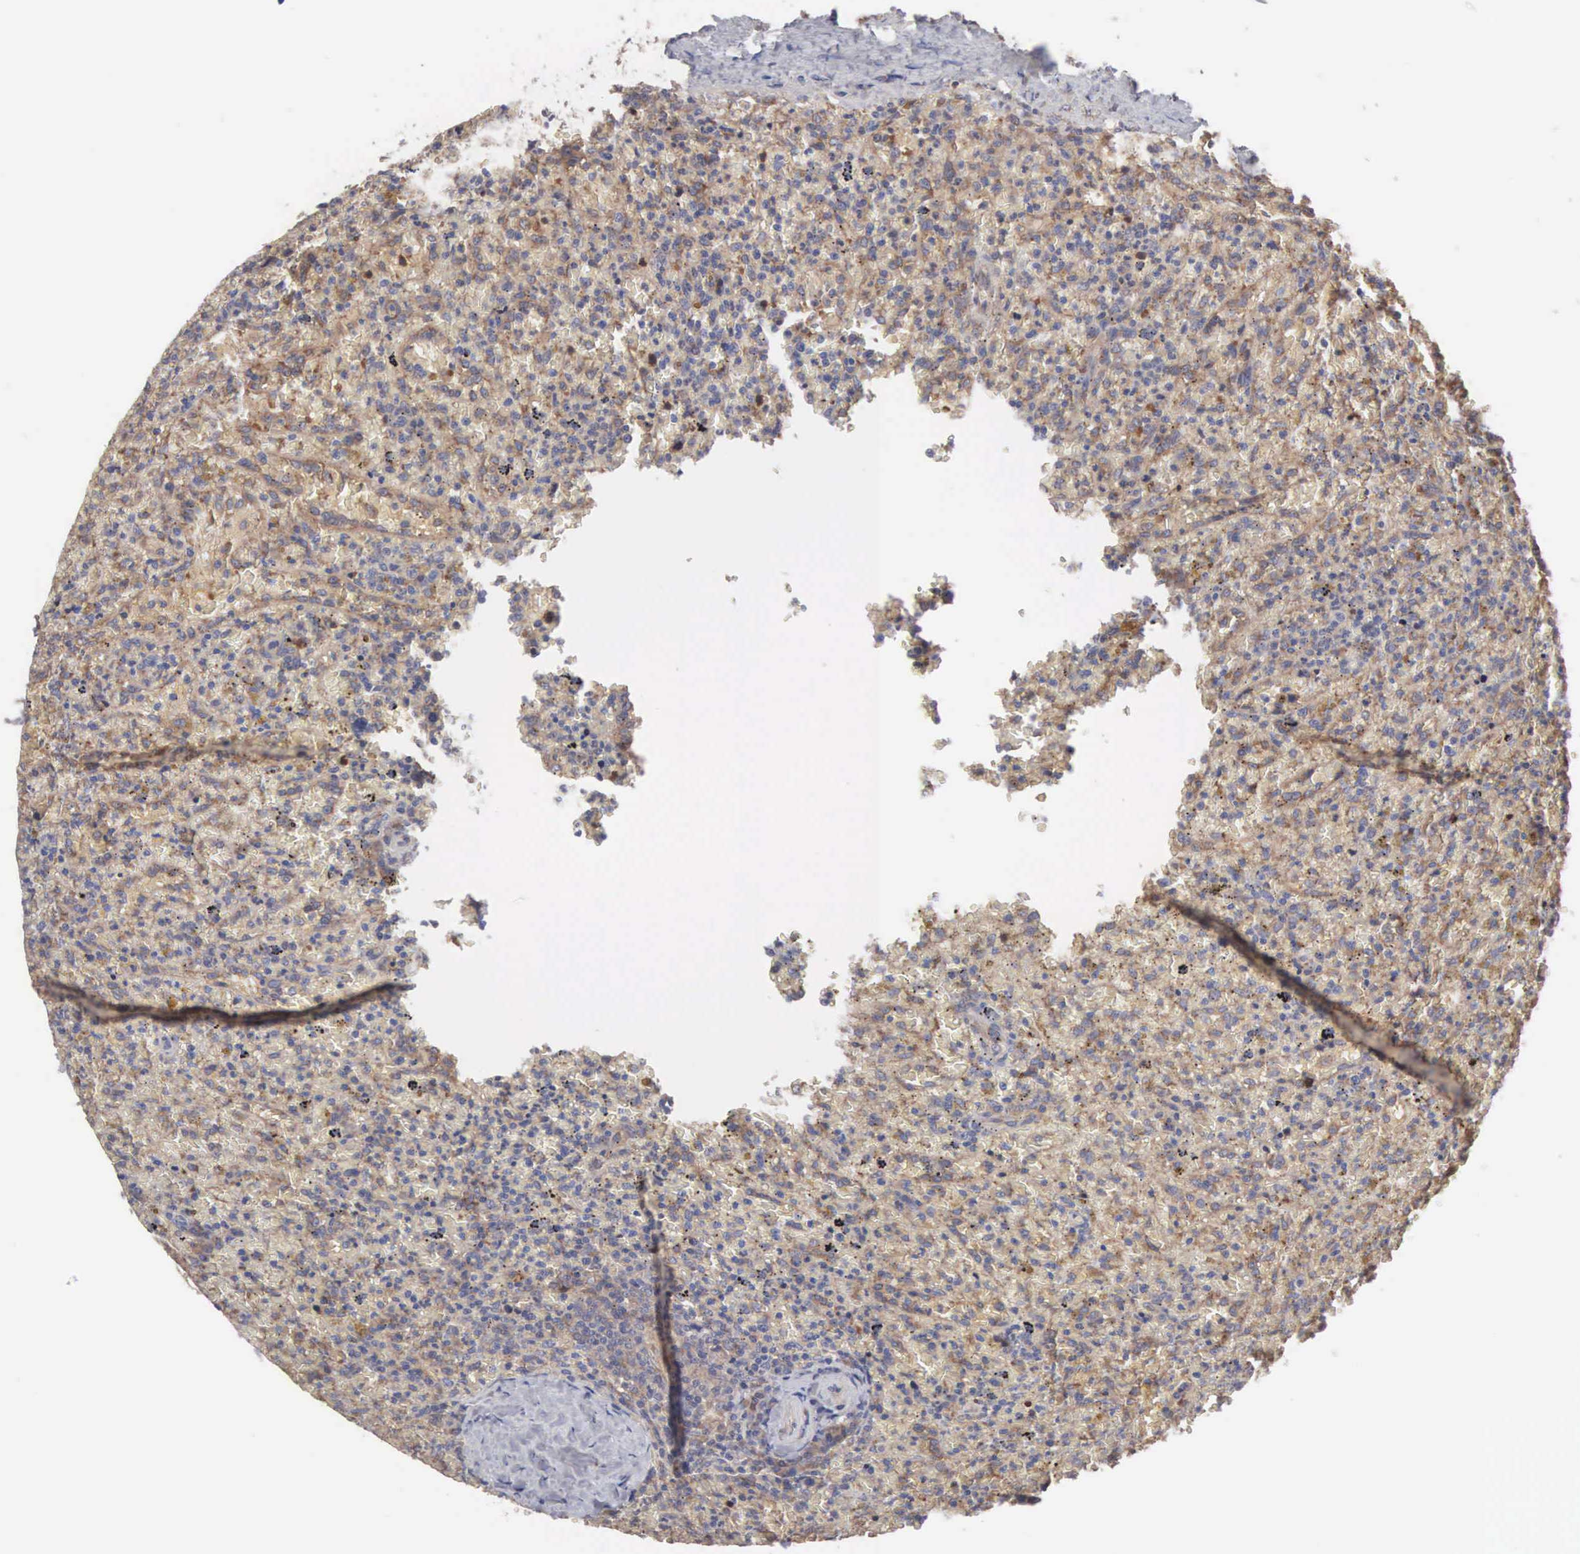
{"staining": {"intensity": "moderate", "quantity": ">75%", "location": "cytoplasmic/membranous"}, "tissue": "lymphoma", "cell_type": "Tumor cells", "image_type": "cancer", "snomed": [{"axis": "morphology", "description": "Malignant lymphoma, non-Hodgkin's type, High grade"}, {"axis": "topography", "description": "Spleen"}, {"axis": "topography", "description": "Lymph node"}], "caption": "This photomicrograph reveals IHC staining of human malignant lymphoma, non-Hodgkin's type (high-grade), with medium moderate cytoplasmic/membranous expression in about >75% of tumor cells.", "gene": "INF2", "patient": {"sex": "female", "age": 70}}